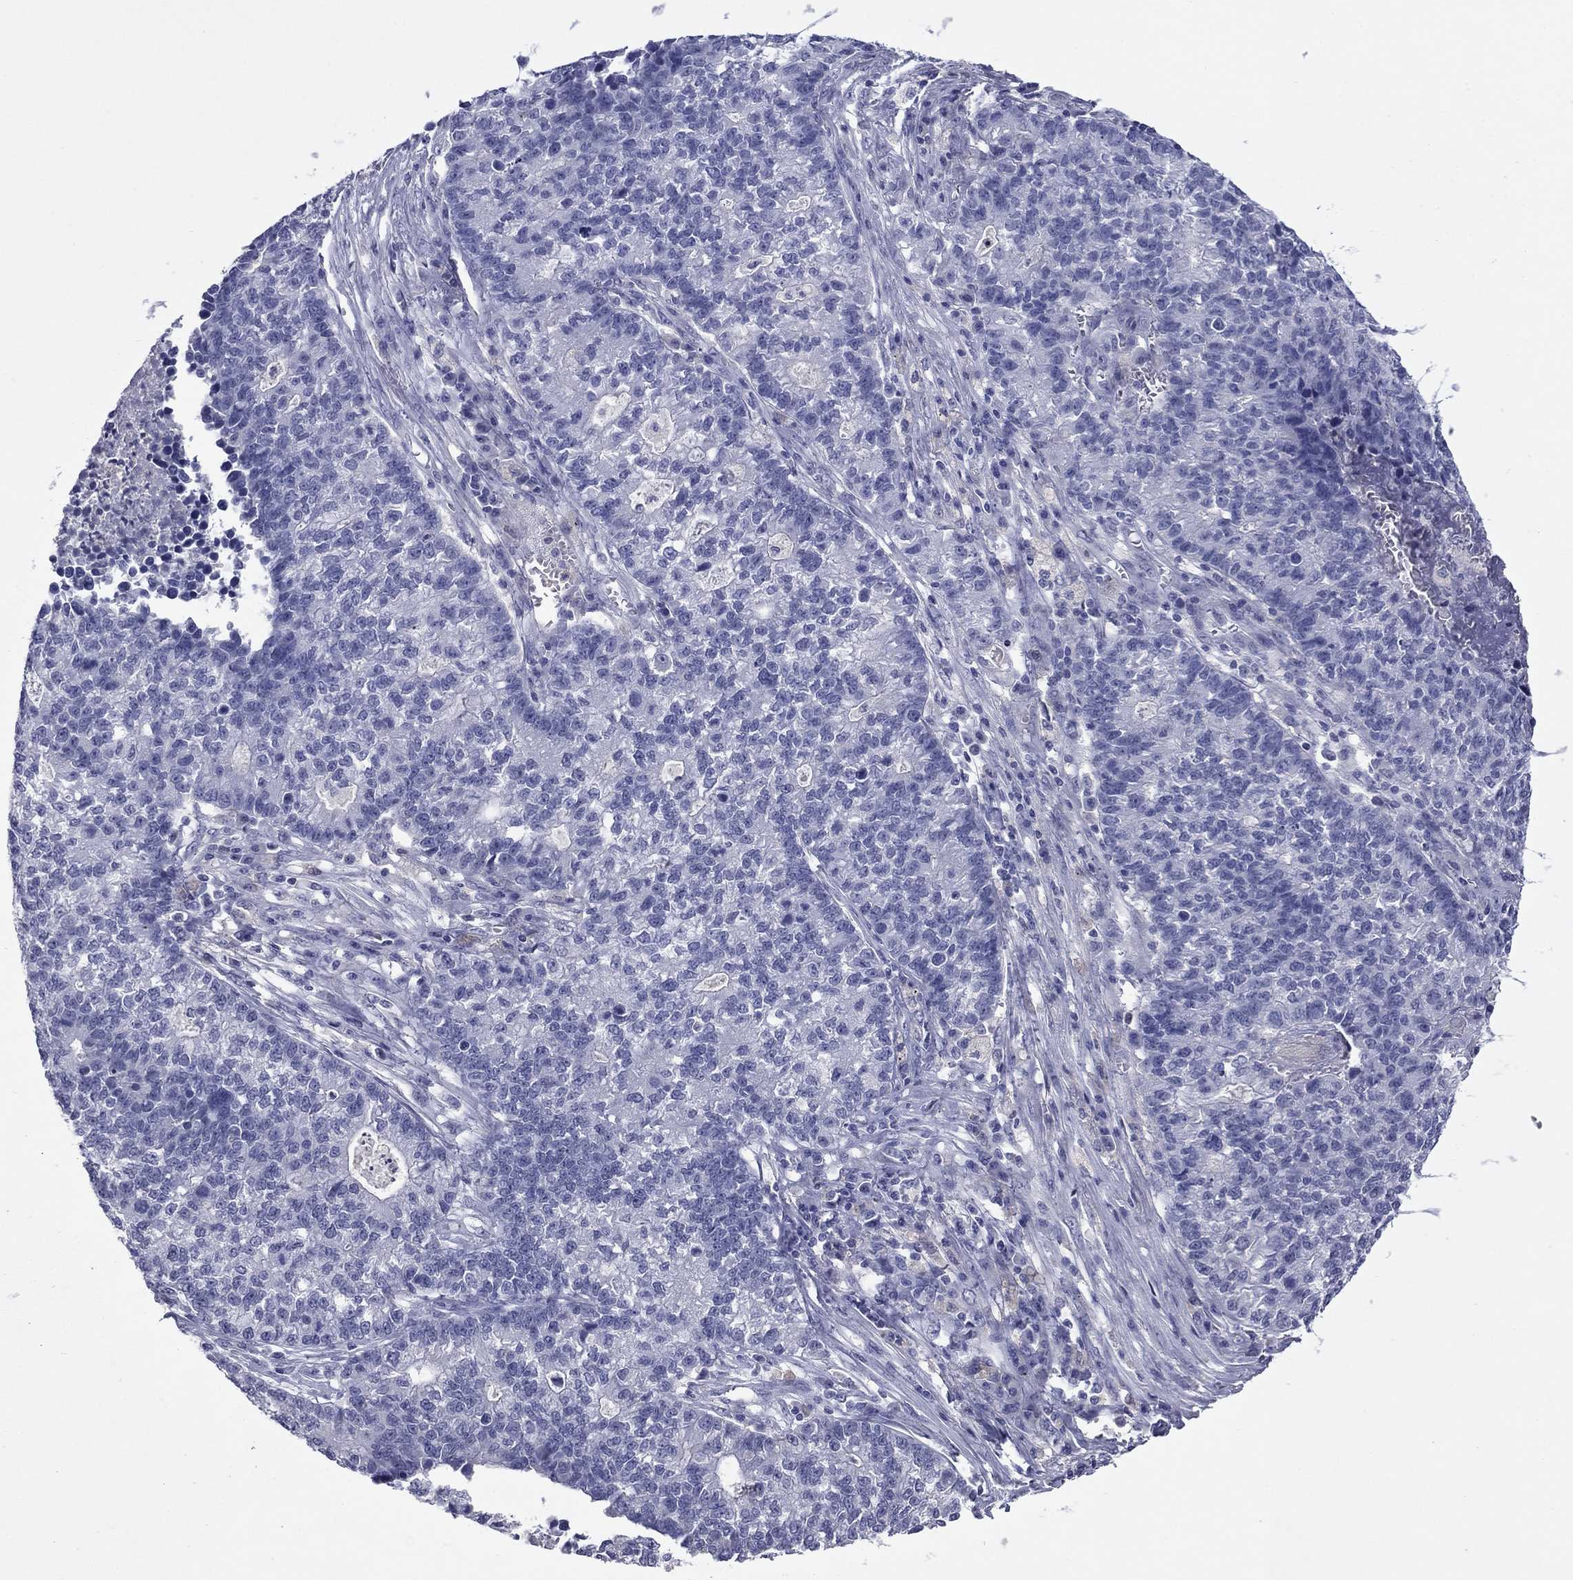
{"staining": {"intensity": "negative", "quantity": "none", "location": "none"}, "tissue": "lung cancer", "cell_type": "Tumor cells", "image_type": "cancer", "snomed": [{"axis": "morphology", "description": "Adenocarcinoma, NOS"}, {"axis": "topography", "description": "Lung"}], "caption": "High magnification brightfield microscopy of lung adenocarcinoma stained with DAB (brown) and counterstained with hematoxylin (blue): tumor cells show no significant expression.", "gene": "CFAP119", "patient": {"sex": "male", "age": 57}}